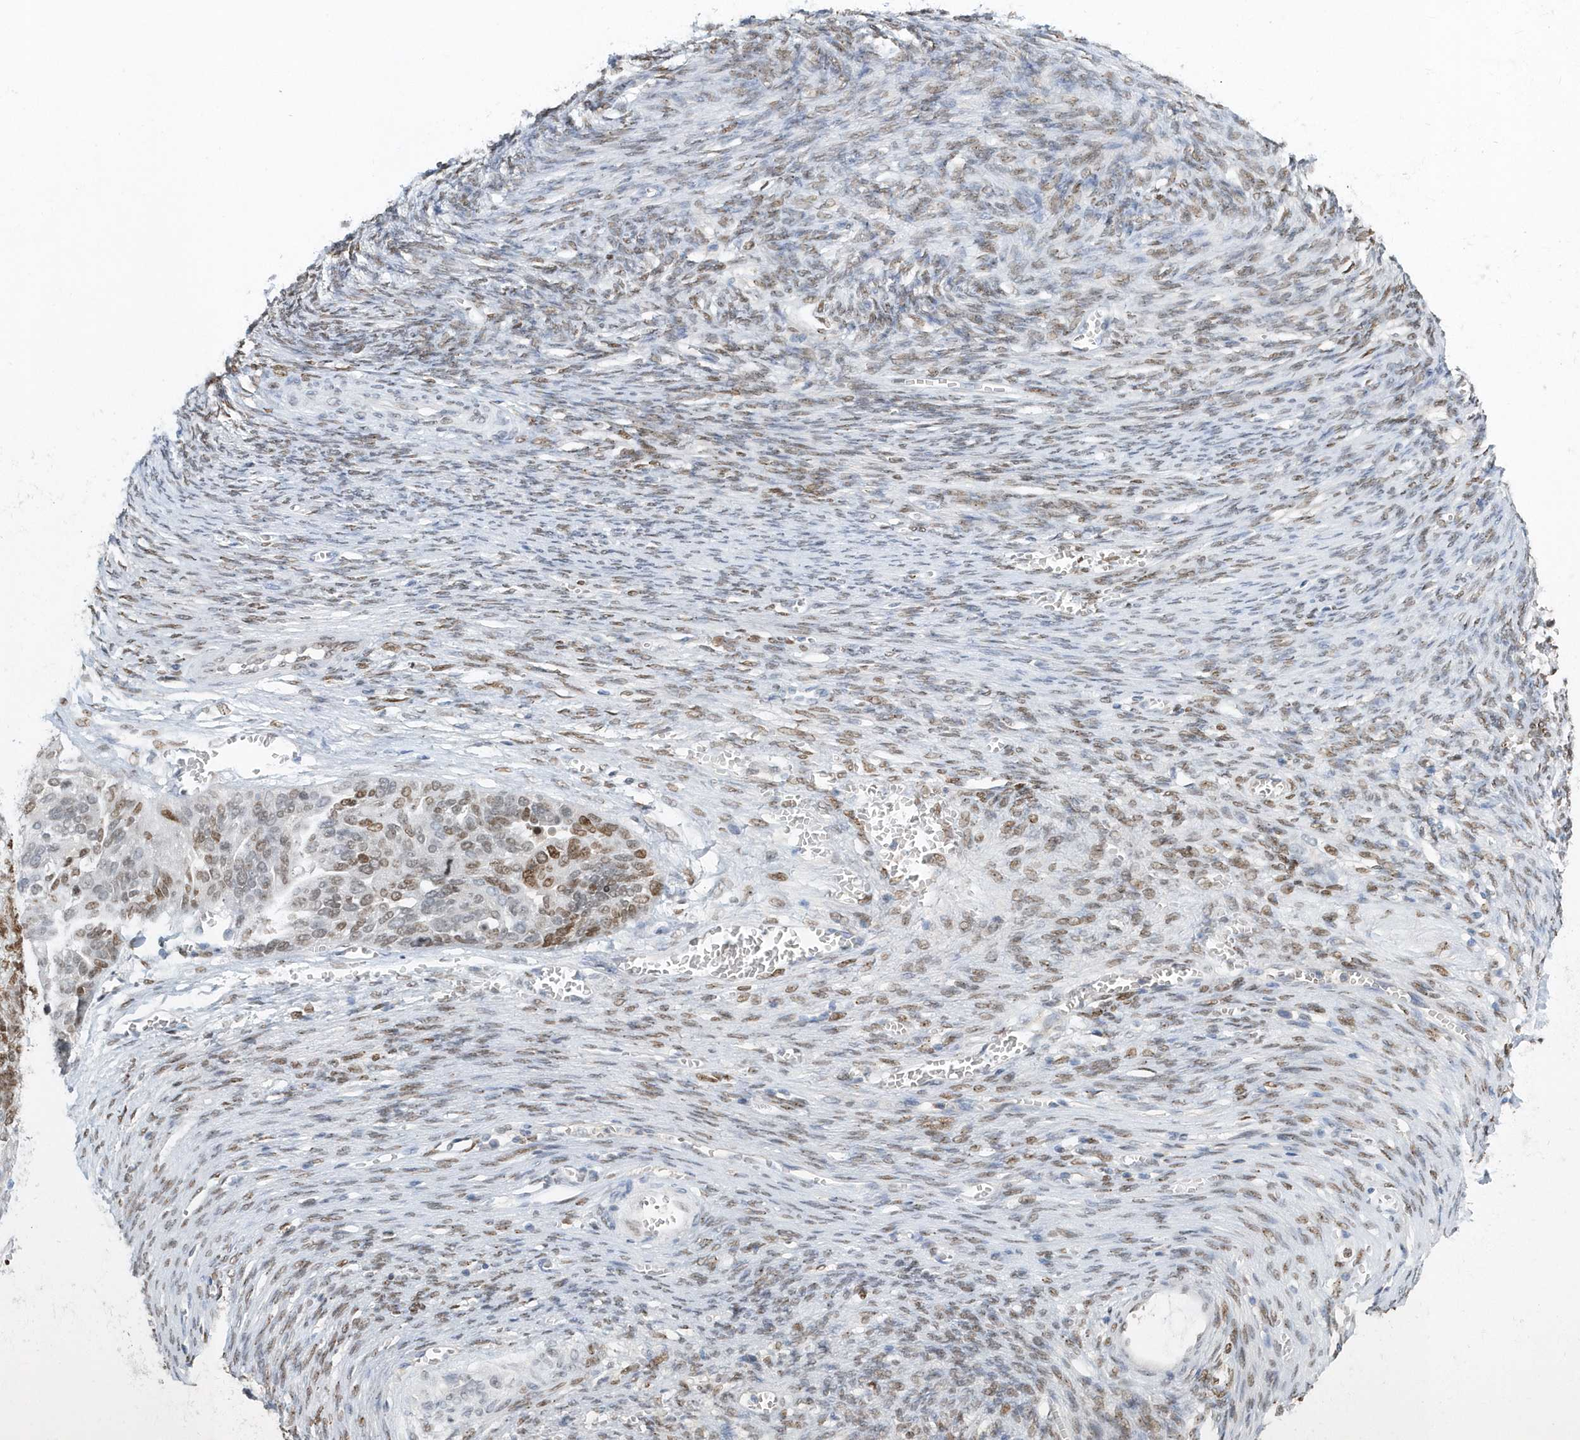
{"staining": {"intensity": "moderate", "quantity": "25%-75%", "location": "nuclear"}, "tissue": "ovarian cancer", "cell_type": "Tumor cells", "image_type": "cancer", "snomed": [{"axis": "morphology", "description": "Cystadenocarcinoma, serous, NOS"}, {"axis": "topography", "description": "Ovary"}], "caption": "Serous cystadenocarcinoma (ovarian) stained with a protein marker shows moderate staining in tumor cells.", "gene": "MACROH2A2", "patient": {"sex": "female", "age": 44}}